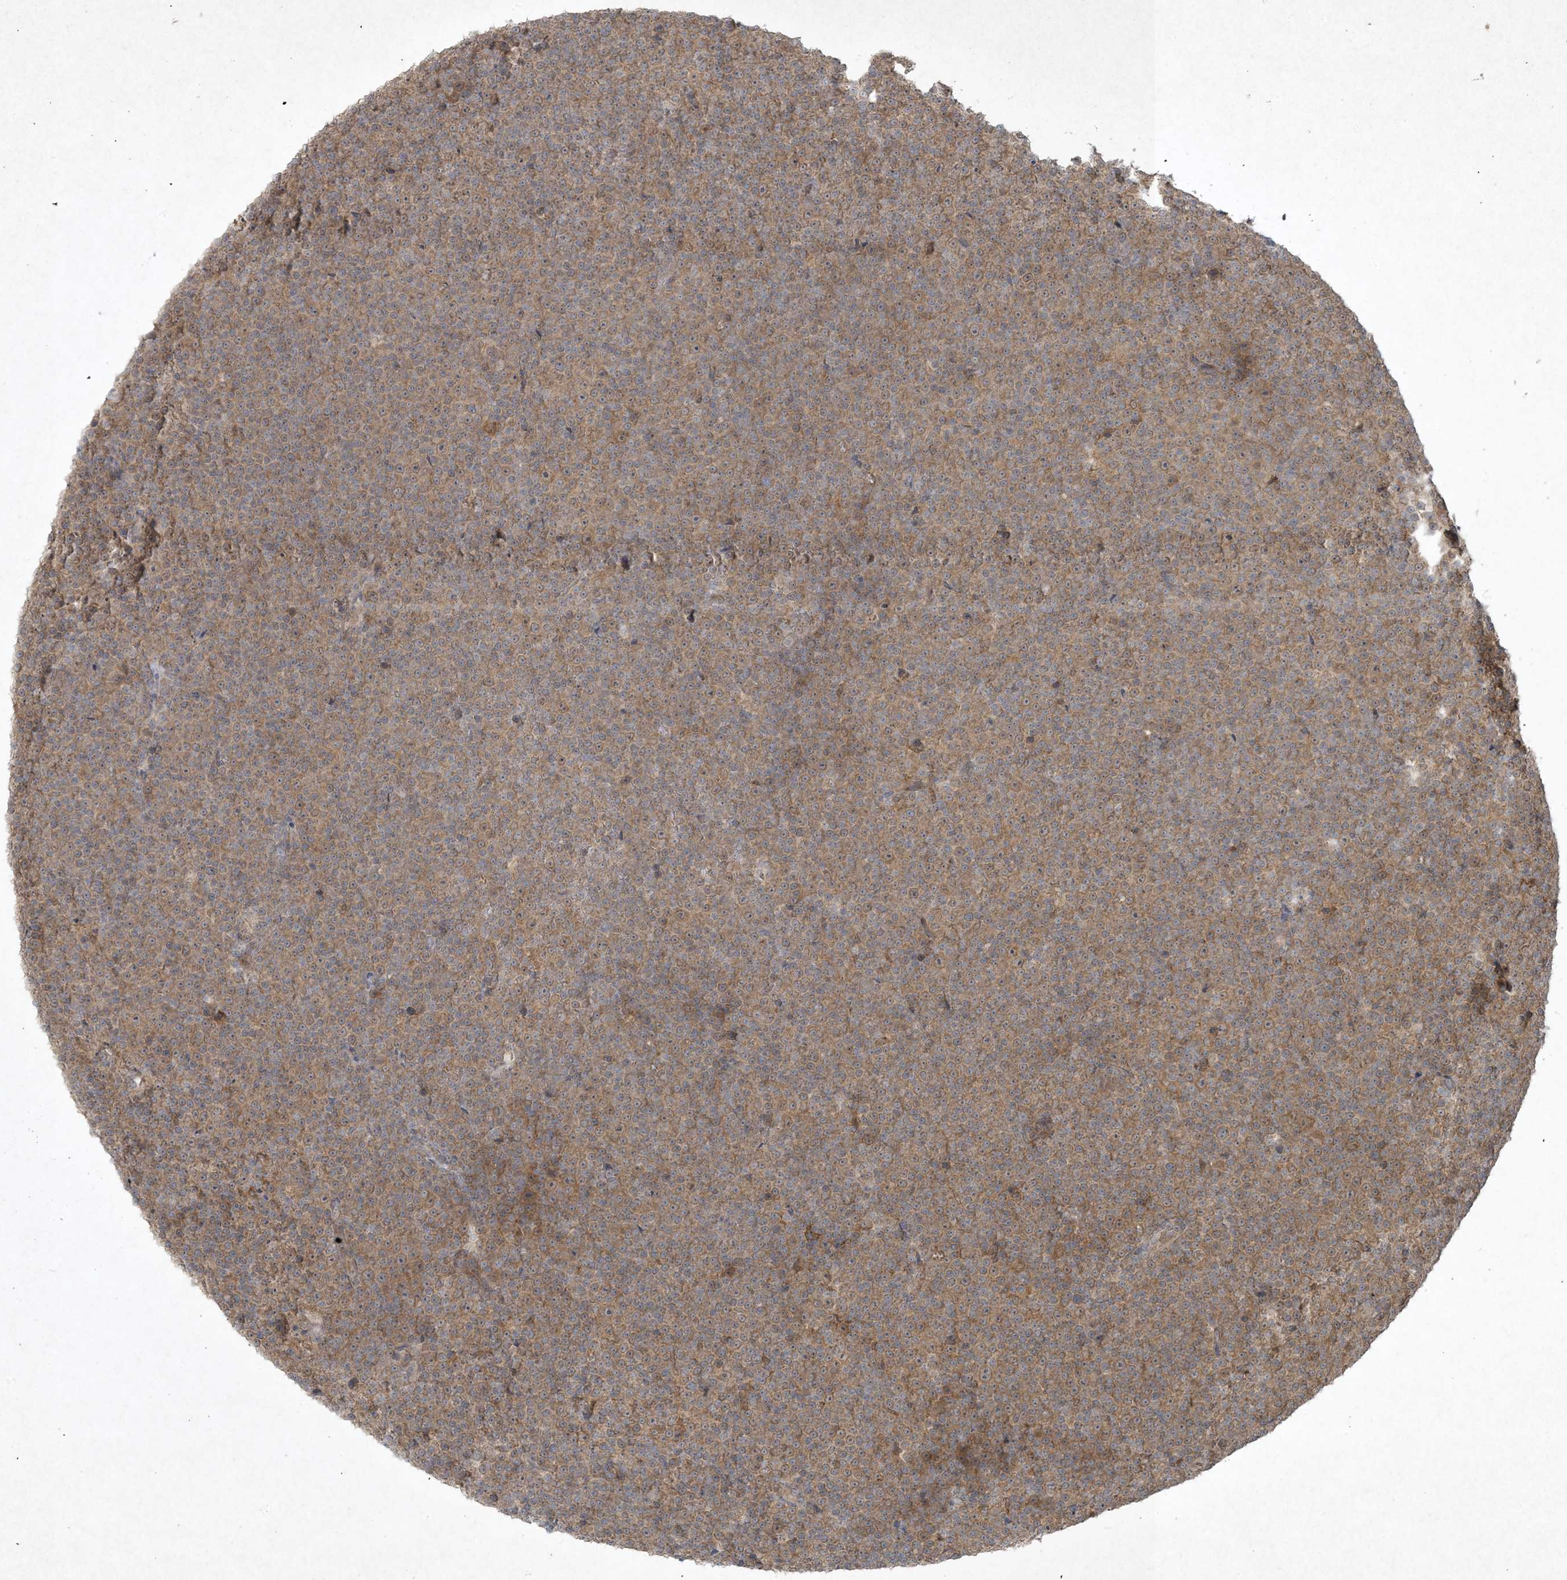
{"staining": {"intensity": "moderate", "quantity": ">75%", "location": "cytoplasmic/membranous"}, "tissue": "lymphoma", "cell_type": "Tumor cells", "image_type": "cancer", "snomed": [{"axis": "morphology", "description": "Malignant lymphoma, non-Hodgkin's type, Low grade"}, {"axis": "topography", "description": "Lymph node"}], "caption": "Brown immunohistochemical staining in malignant lymphoma, non-Hodgkin's type (low-grade) shows moderate cytoplasmic/membranous expression in about >75% of tumor cells. (DAB IHC, brown staining for protein, blue staining for nuclei).", "gene": "NRBP2", "patient": {"sex": "female", "age": 67}}